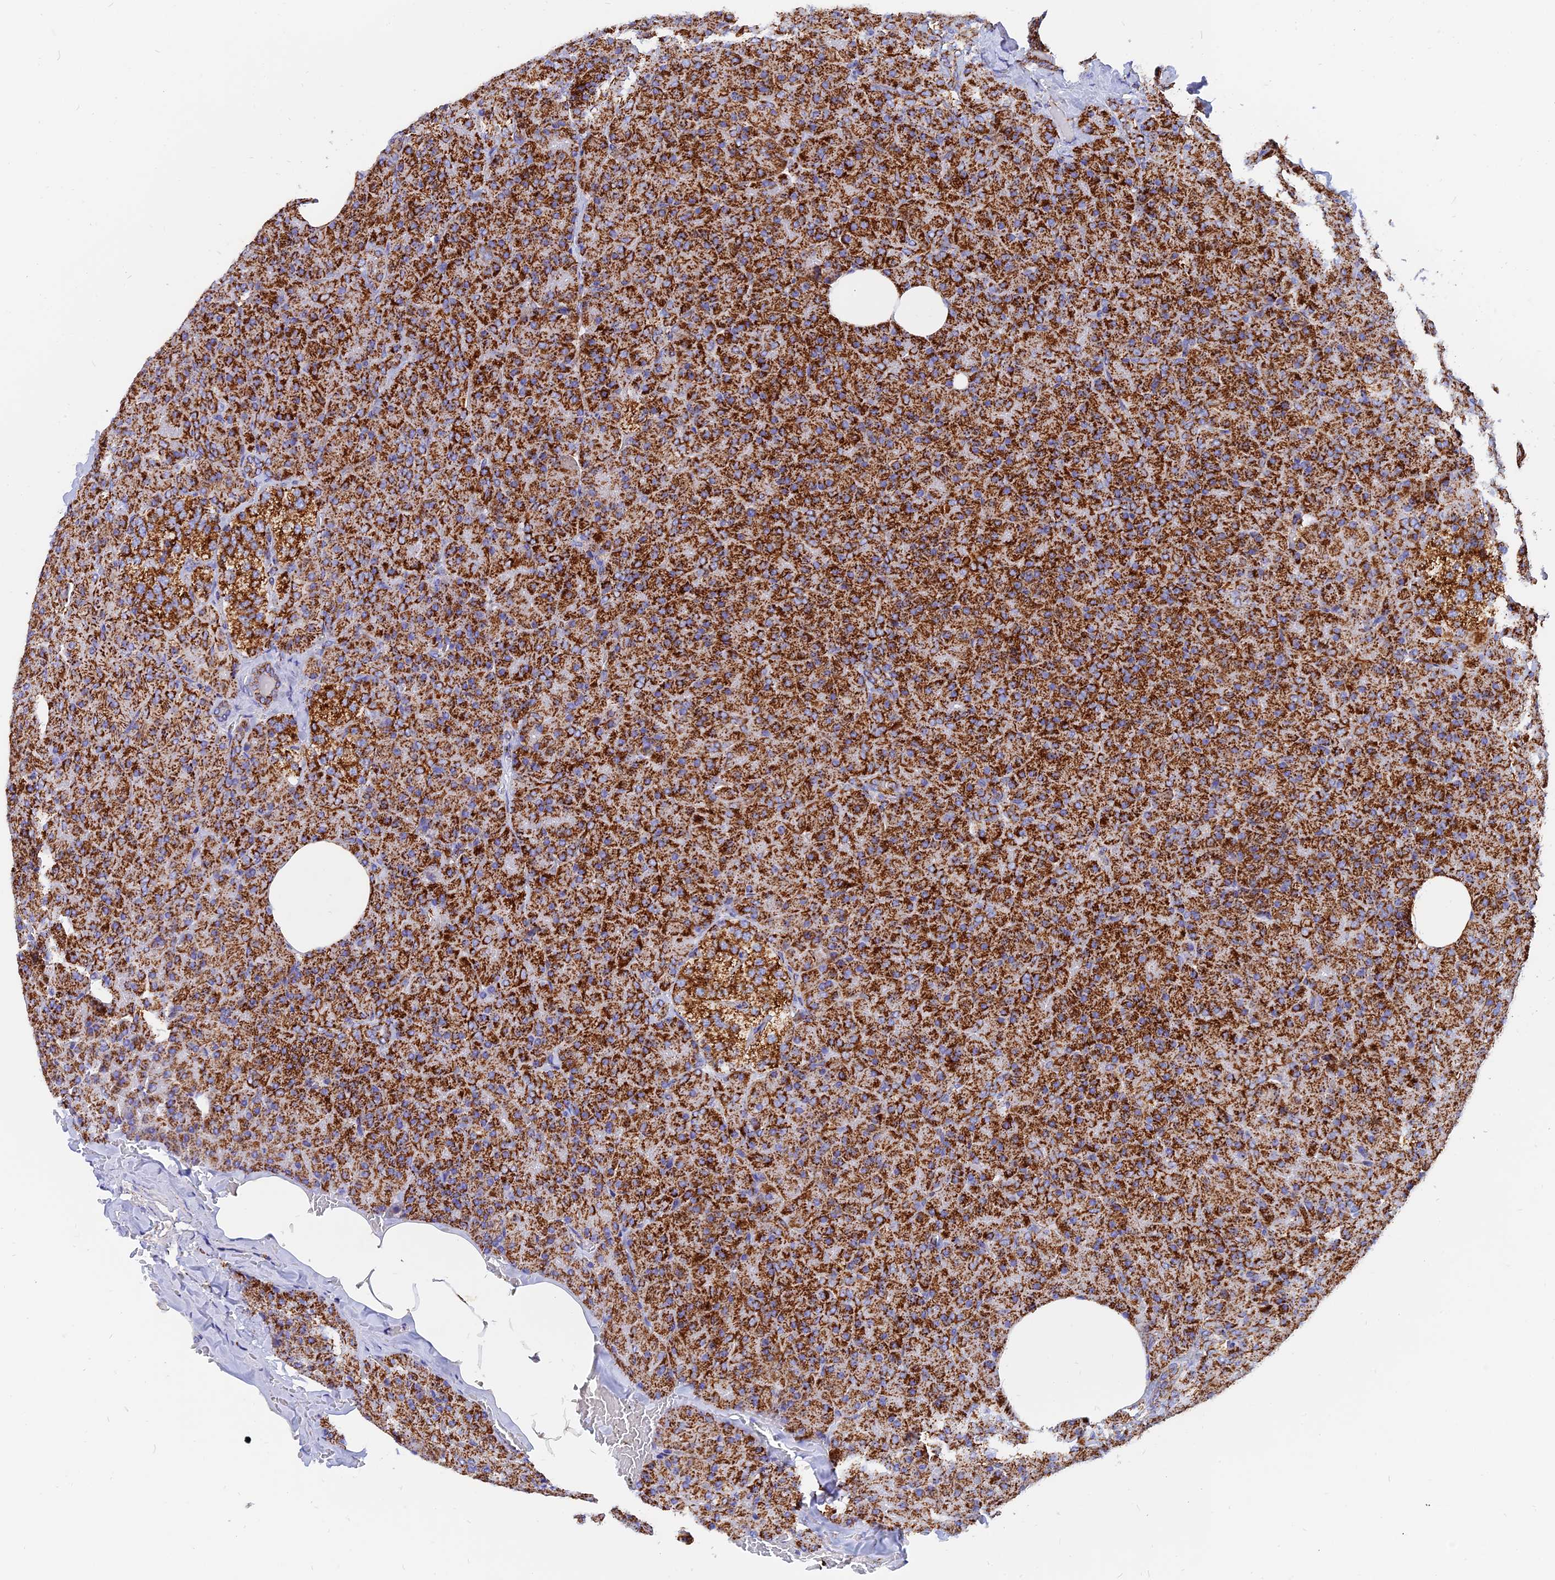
{"staining": {"intensity": "strong", "quantity": ">75%", "location": "cytoplasmic/membranous"}, "tissue": "pancreas", "cell_type": "Exocrine glandular cells", "image_type": "normal", "snomed": [{"axis": "morphology", "description": "Normal tissue, NOS"}, {"axis": "topography", "description": "Pancreas"}], "caption": "High-magnification brightfield microscopy of benign pancreas stained with DAB (3,3'-diaminobenzidine) (brown) and counterstained with hematoxylin (blue). exocrine glandular cells exhibit strong cytoplasmic/membranous staining is seen in about>75% of cells. The staining was performed using DAB to visualize the protein expression in brown, while the nuclei were stained in blue with hematoxylin (Magnification: 20x).", "gene": "NDUFB6", "patient": {"sex": "female", "age": 35}}